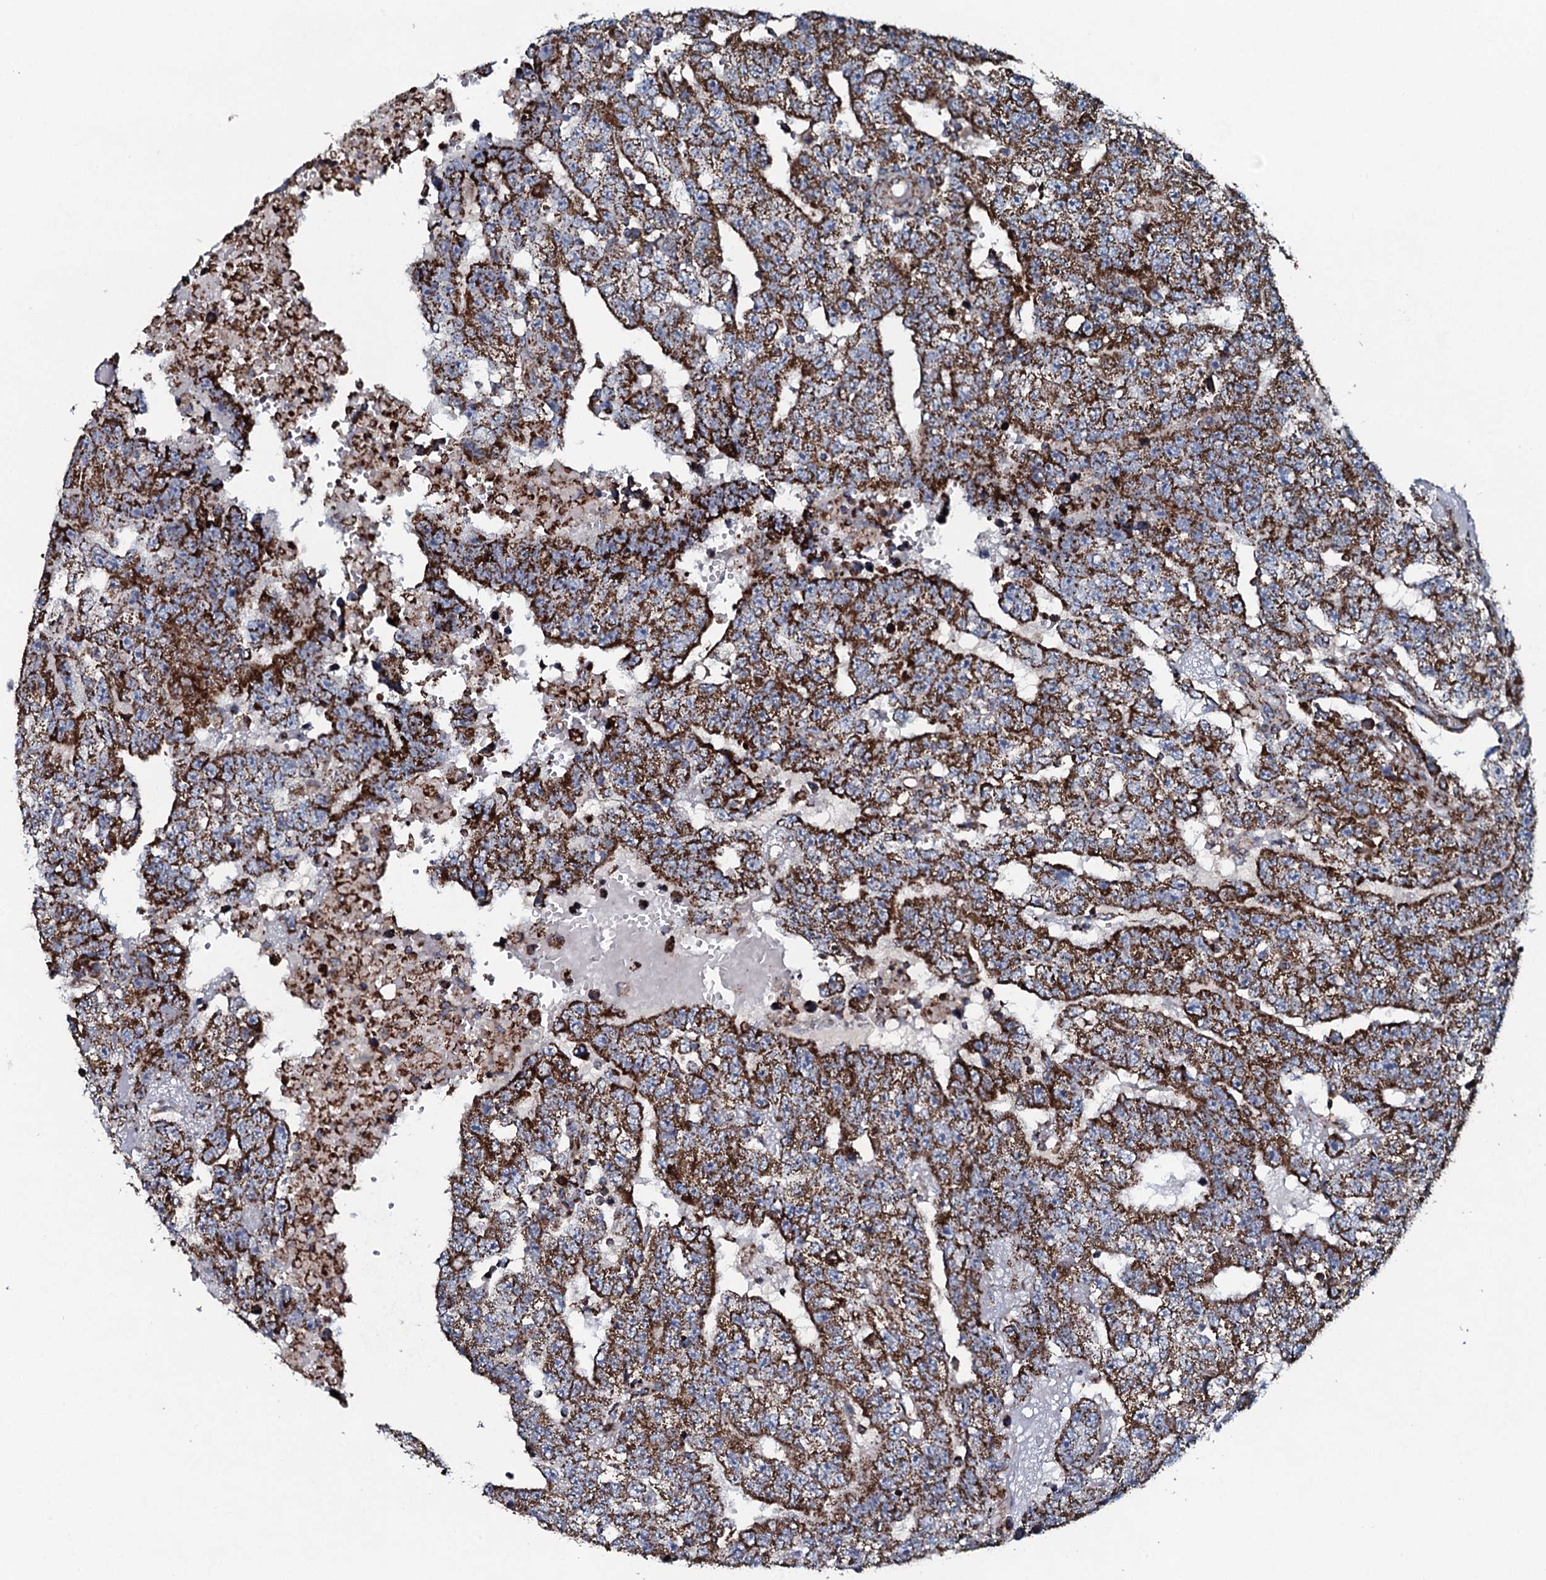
{"staining": {"intensity": "strong", "quantity": ">75%", "location": "cytoplasmic/membranous"}, "tissue": "testis cancer", "cell_type": "Tumor cells", "image_type": "cancer", "snomed": [{"axis": "morphology", "description": "Carcinoma, Embryonal, NOS"}, {"axis": "topography", "description": "Testis"}], "caption": "A brown stain shows strong cytoplasmic/membranous expression of a protein in testis embryonal carcinoma tumor cells.", "gene": "EVC2", "patient": {"sex": "male", "age": 25}}